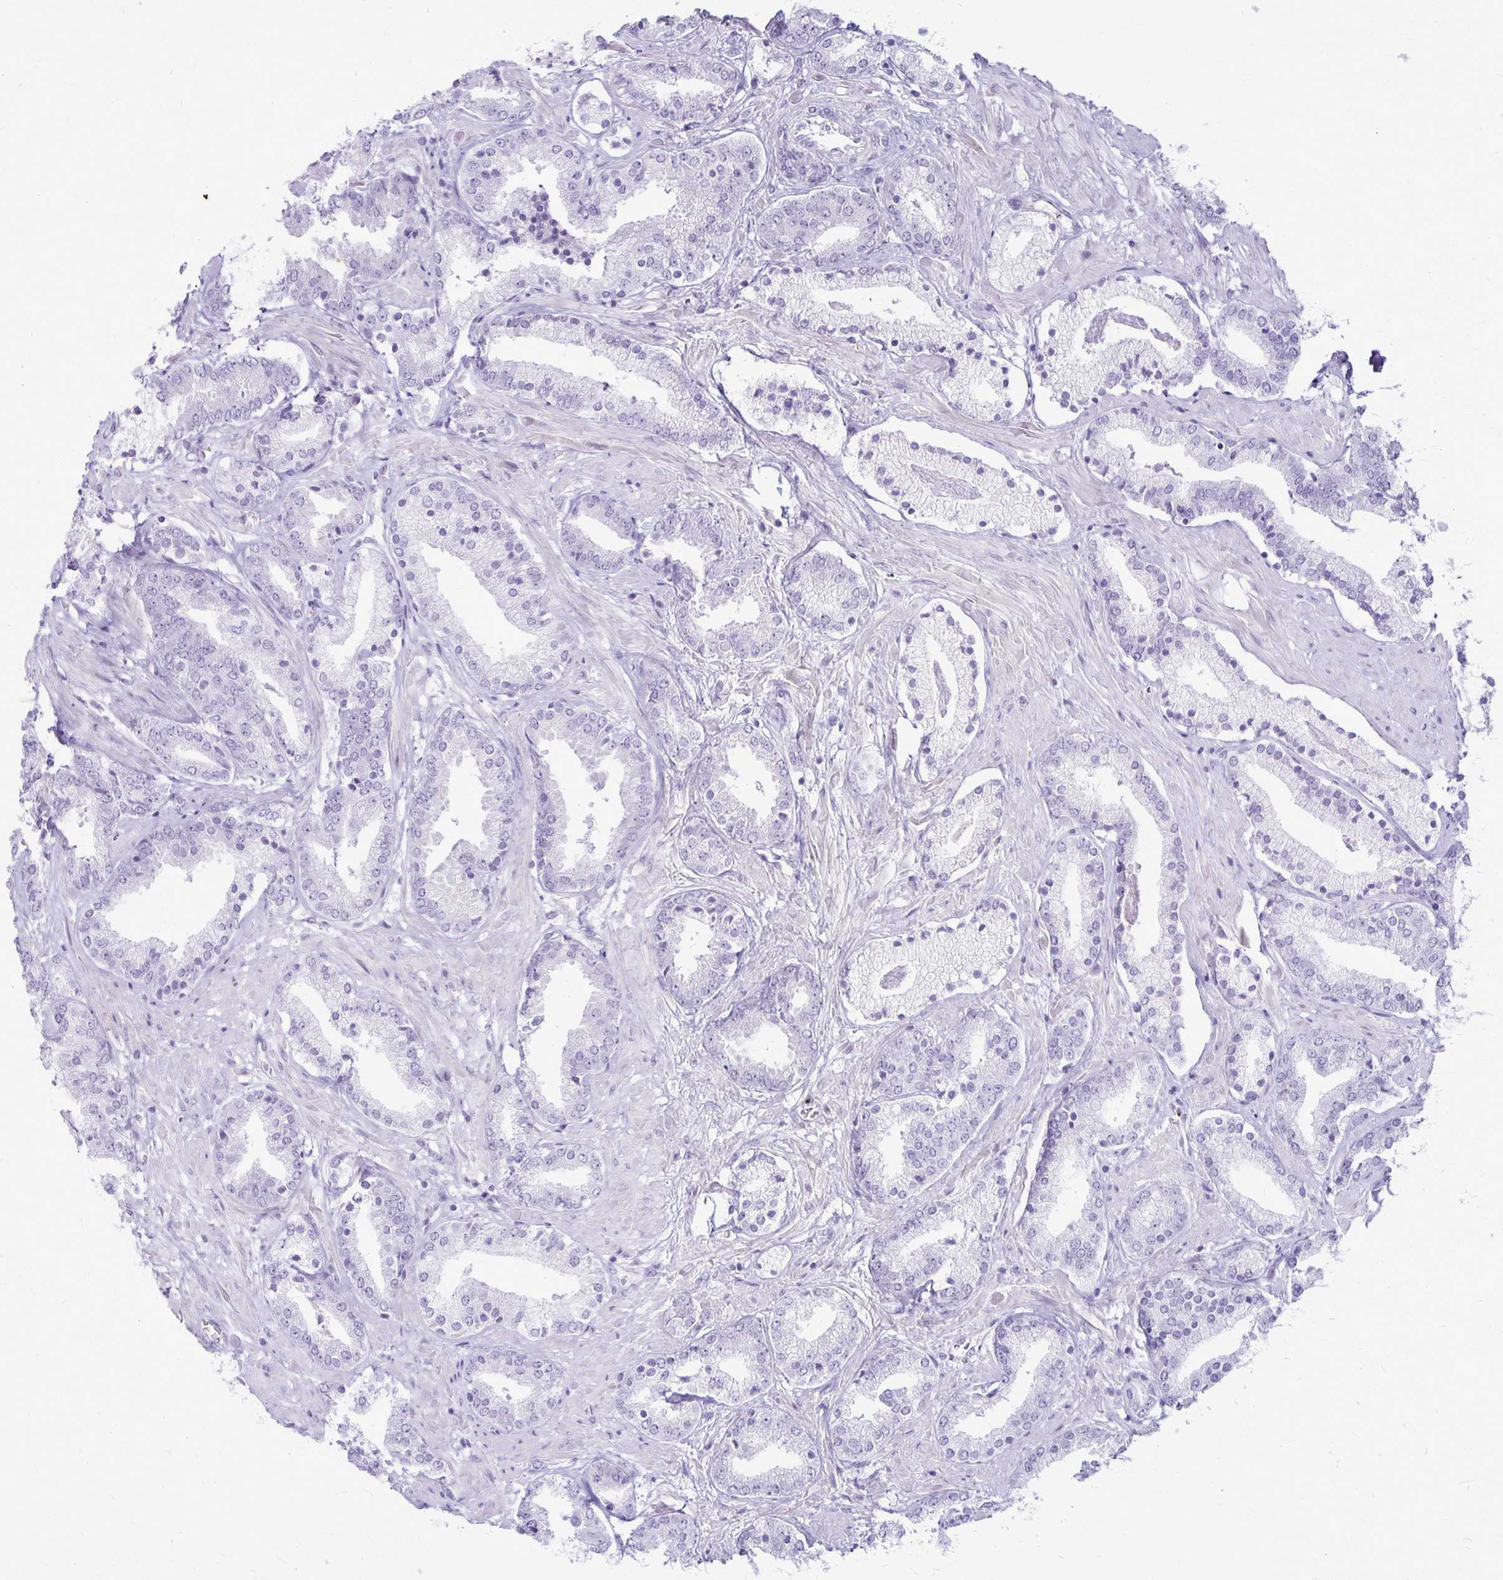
{"staining": {"intensity": "negative", "quantity": "none", "location": "none"}, "tissue": "prostate cancer", "cell_type": "Tumor cells", "image_type": "cancer", "snomed": [{"axis": "morphology", "description": "Adenocarcinoma, High grade"}, {"axis": "topography", "description": "Prostate"}], "caption": "Tumor cells show no significant protein positivity in high-grade adenocarcinoma (prostate). (Stains: DAB IHC with hematoxylin counter stain, Microscopy: brightfield microscopy at high magnification).", "gene": "GP9", "patient": {"sex": "male", "age": 56}}